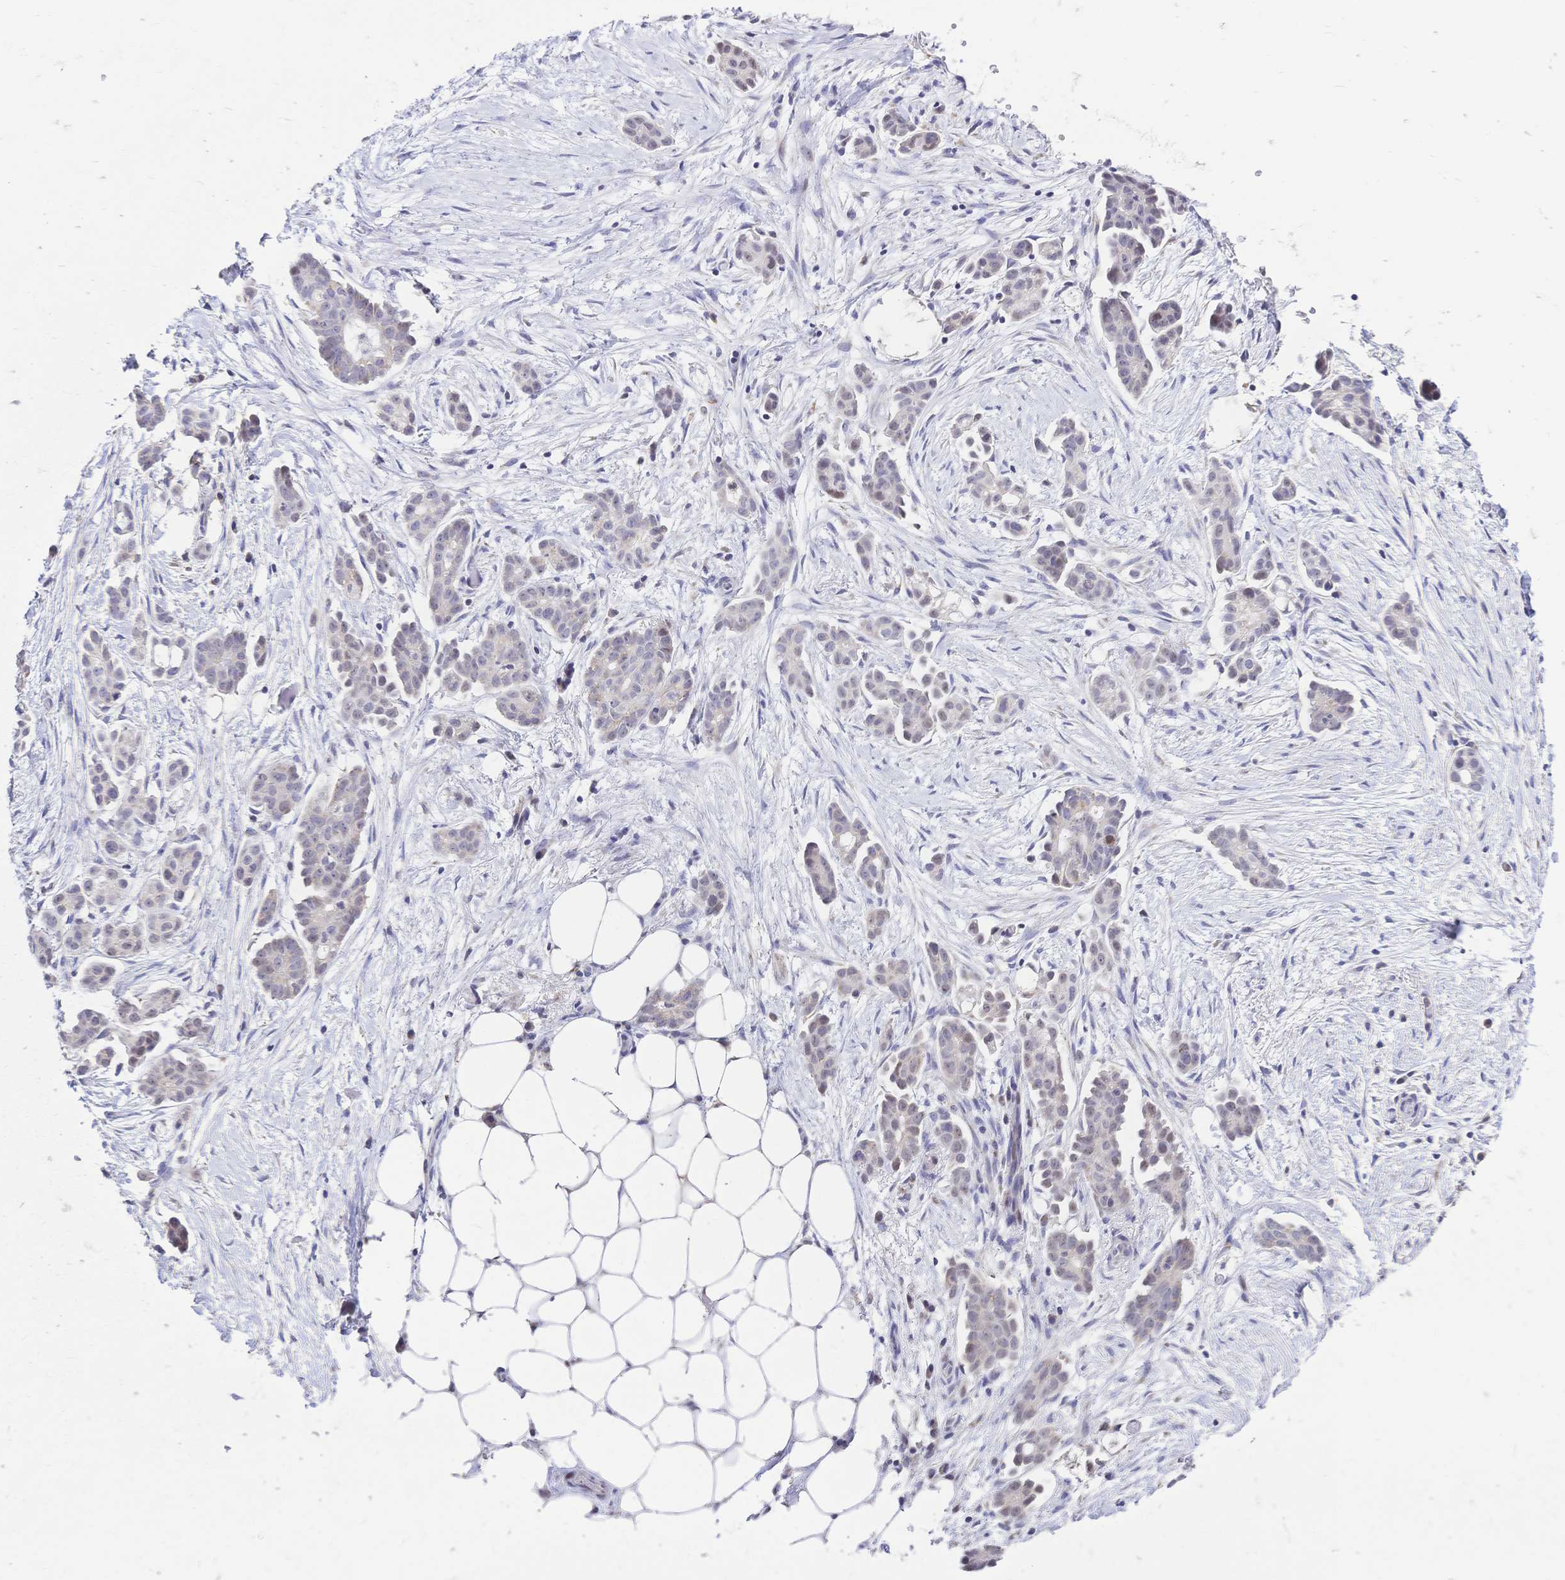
{"staining": {"intensity": "weak", "quantity": "<25%", "location": "nuclear"}, "tissue": "ovarian cancer", "cell_type": "Tumor cells", "image_type": "cancer", "snomed": [{"axis": "morphology", "description": "Cystadenocarcinoma, serous, NOS"}, {"axis": "topography", "description": "Ovary"}], "caption": "IHC of serous cystadenocarcinoma (ovarian) displays no staining in tumor cells.", "gene": "CLEC18B", "patient": {"sex": "female", "age": 50}}